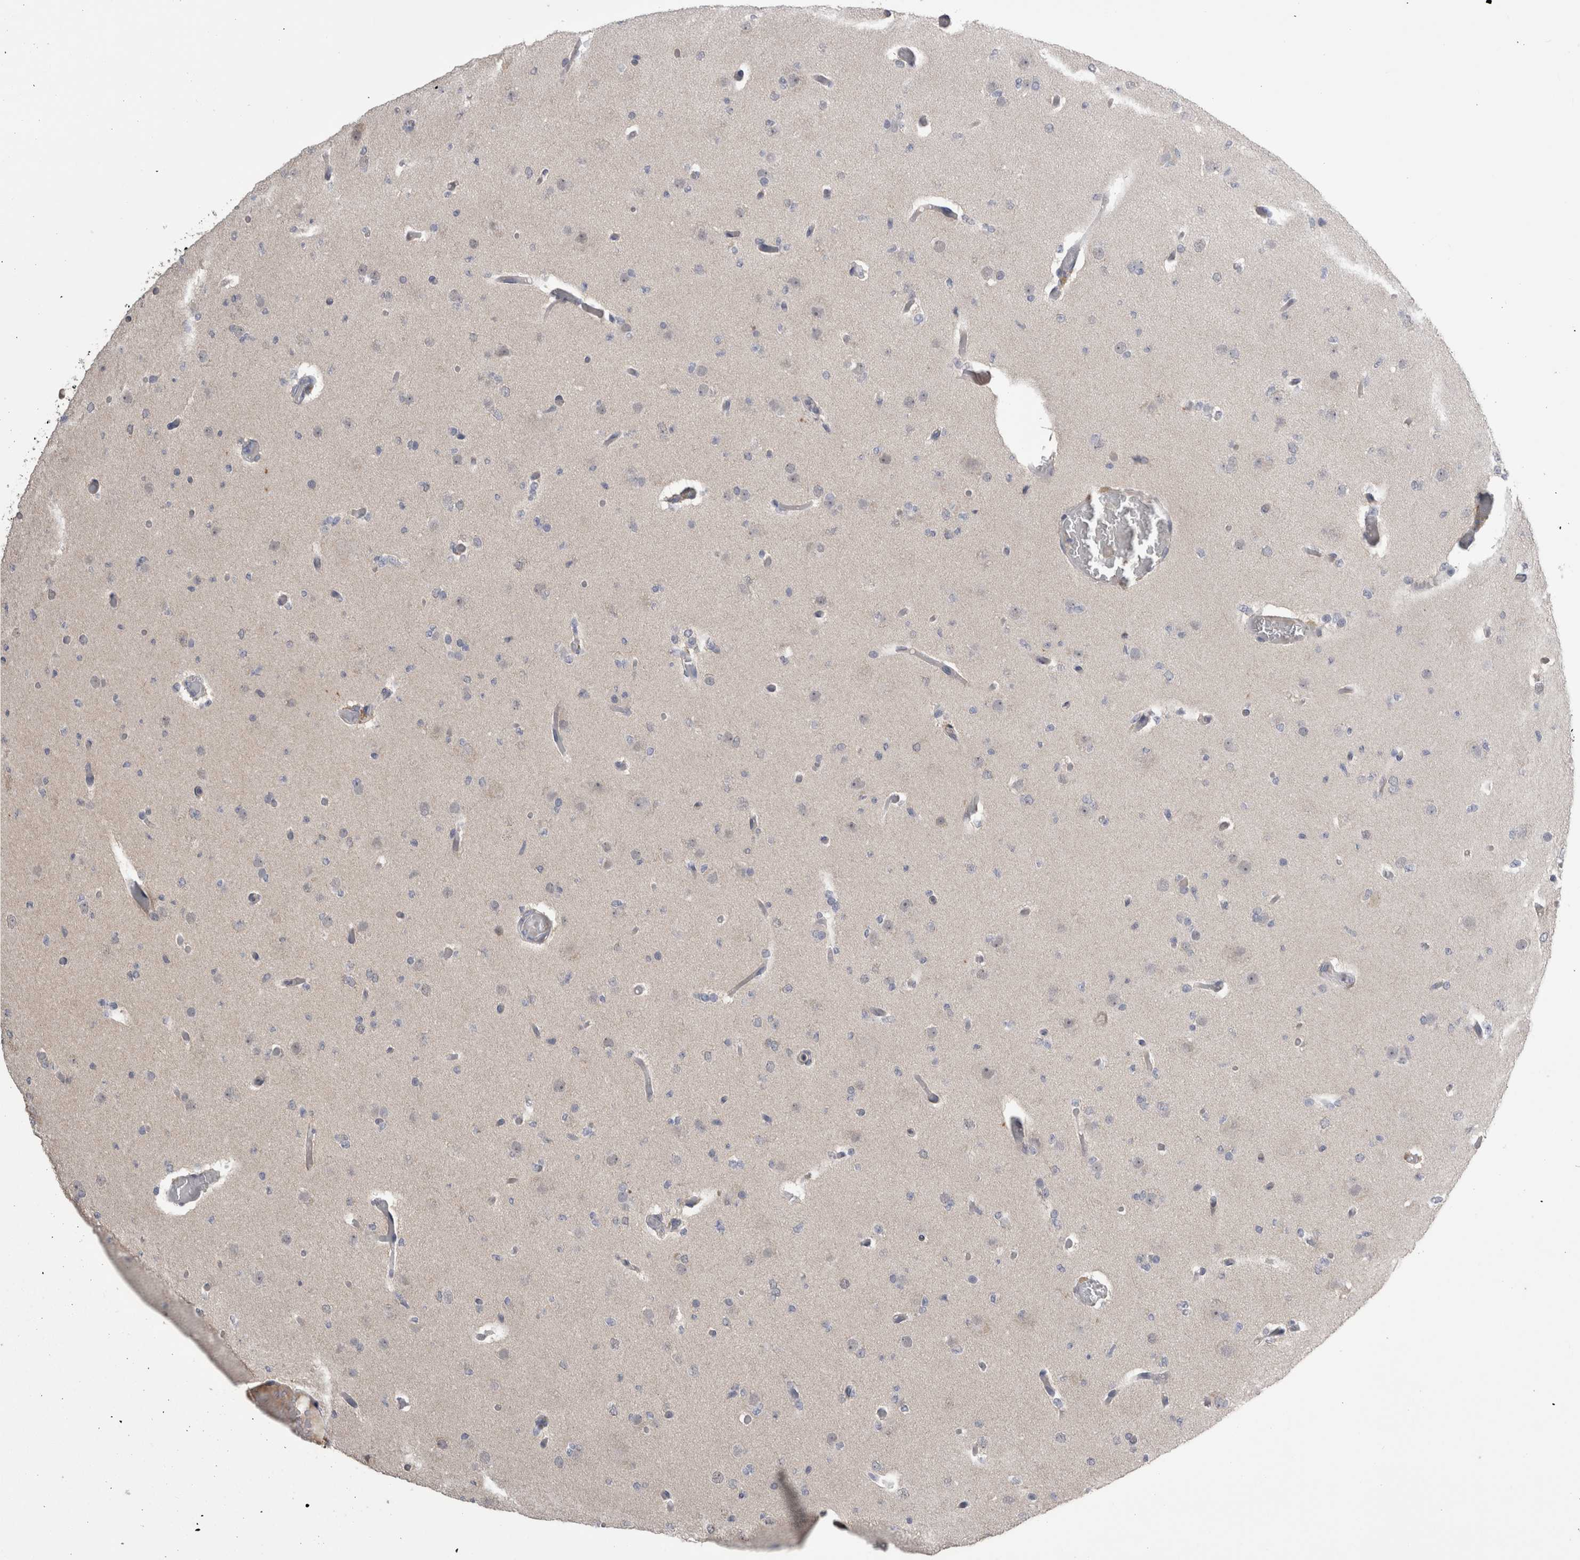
{"staining": {"intensity": "negative", "quantity": "none", "location": "none"}, "tissue": "glioma", "cell_type": "Tumor cells", "image_type": "cancer", "snomed": [{"axis": "morphology", "description": "Glioma, malignant, Low grade"}, {"axis": "topography", "description": "Brain"}], "caption": "Immunohistochemistry histopathology image of human glioma stained for a protein (brown), which exhibits no expression in tumor cells.", "gene": "ANXA13", "patient": {"sex": "female", "age": 22}}